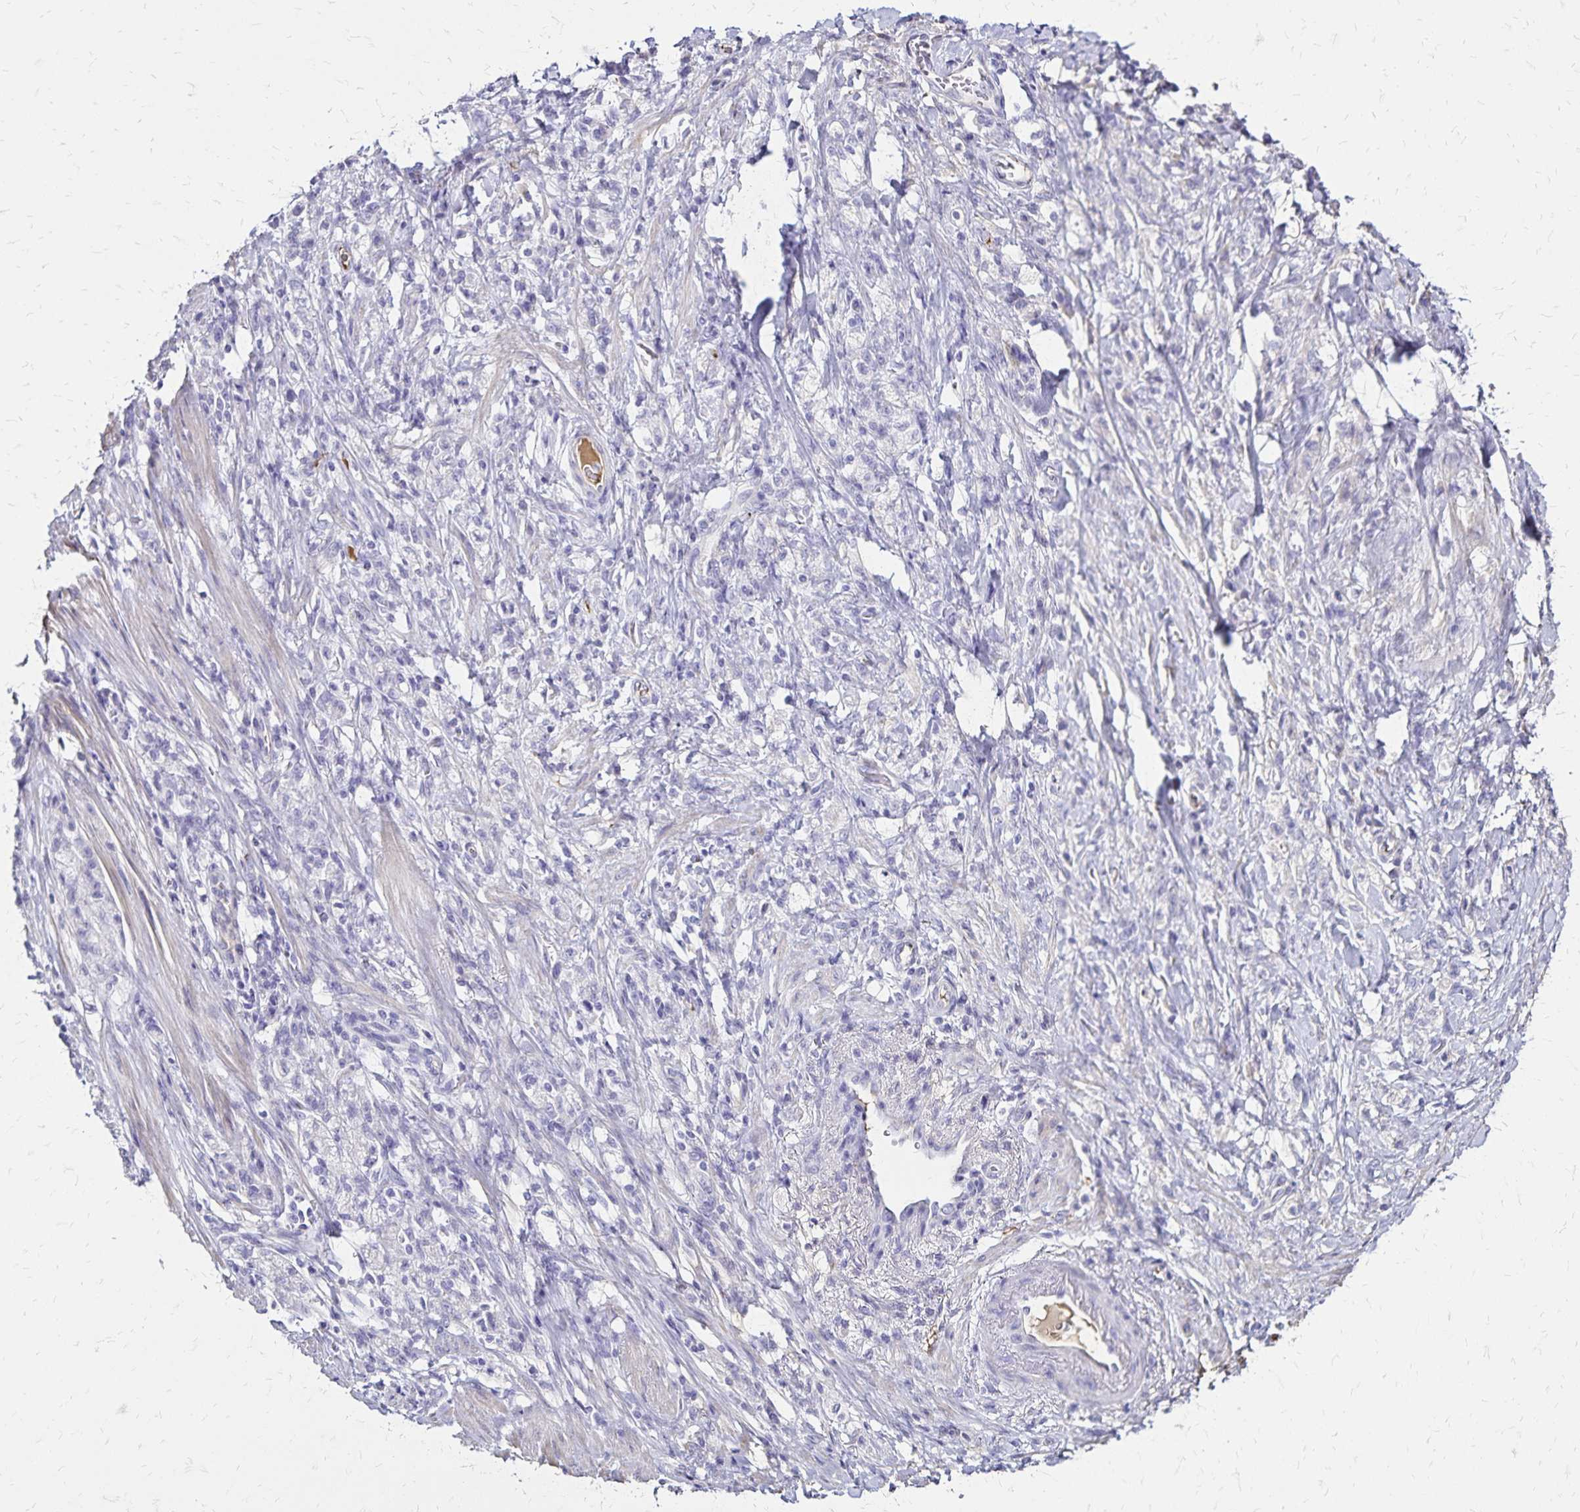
{"staining": {"intensity": "negative", "quantity": "none", "location": "none"}, "tissue": "stomach cancer", "cell_type": "Tumor cells", "image_type": "cancer", "snomed": [{"axis": "morphology", "description": "Adenocarcinoma, NOS"}, {"axis": "topography", "description": "Stomach"}], "caption": "Immunohistochemistry image of human stomach cancer (adenocarcinoma) stained for a protein (brown), which displays no staining in tumor cells.", "gene": "KISS1", "patient": {"sex": "male", "age": 77}}